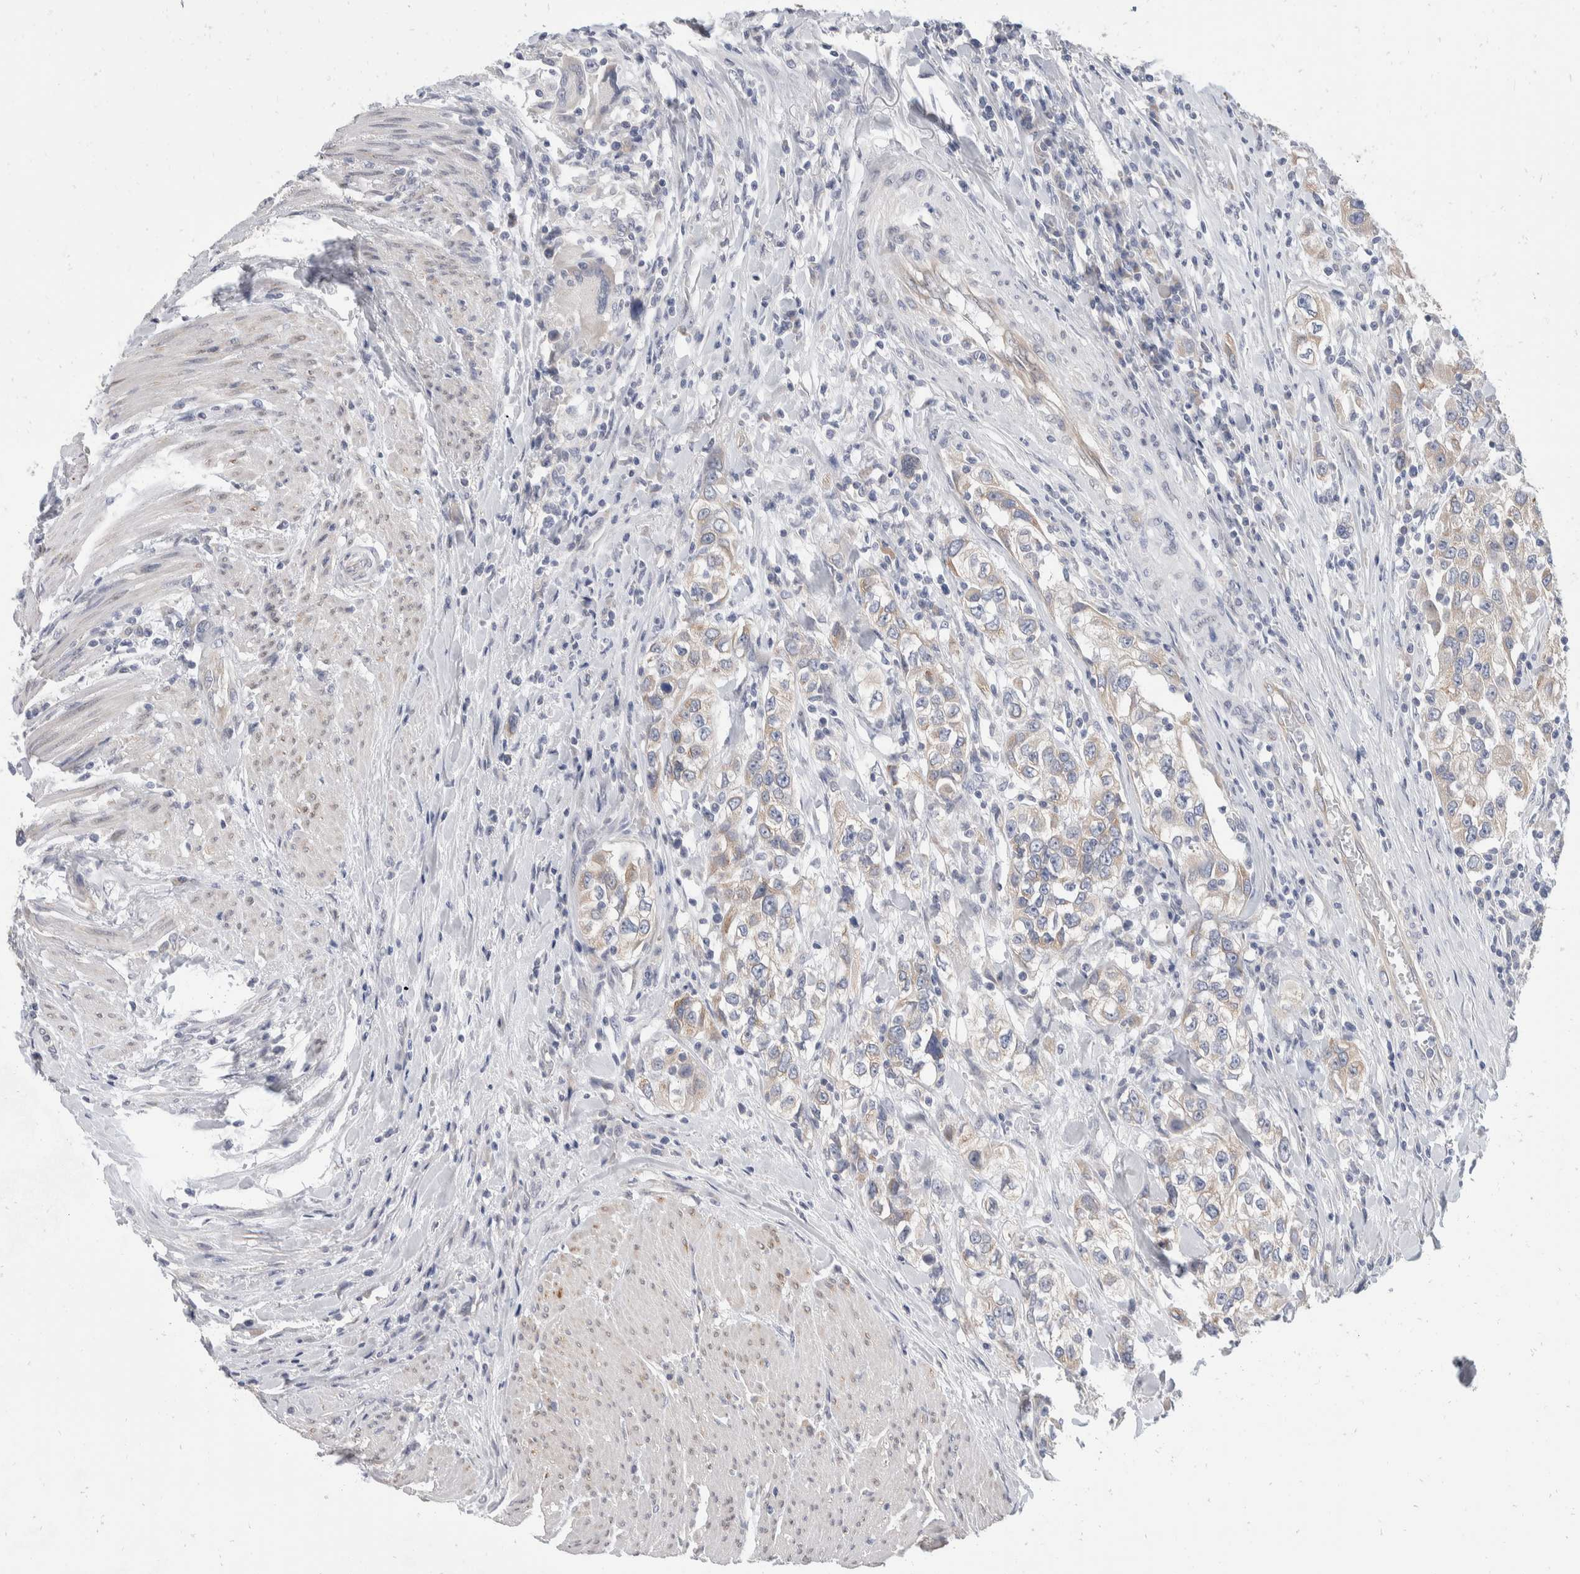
{"staining": {"intensity": "weak", "quantity": "25%-75%", "location": "cytoplasmic/membranous"}, "tissue": "urothelial cancer", "cell_type": "Tumor cells", "image_type": "cancer", "snomed": [{"axis": "morphology", "description": "Urothelial carcinoma, High grade"}, {"axis": "topography", "description": "Urinary bladder"}], "caption": "The immunohistochemical stain highlights weak cytoplasmic/membranous positivity in tumor cells of high-grade urothelial carcinoma tissue.", "gene": "TMEM245", "patient": {"sex": "female", "age": 80}}